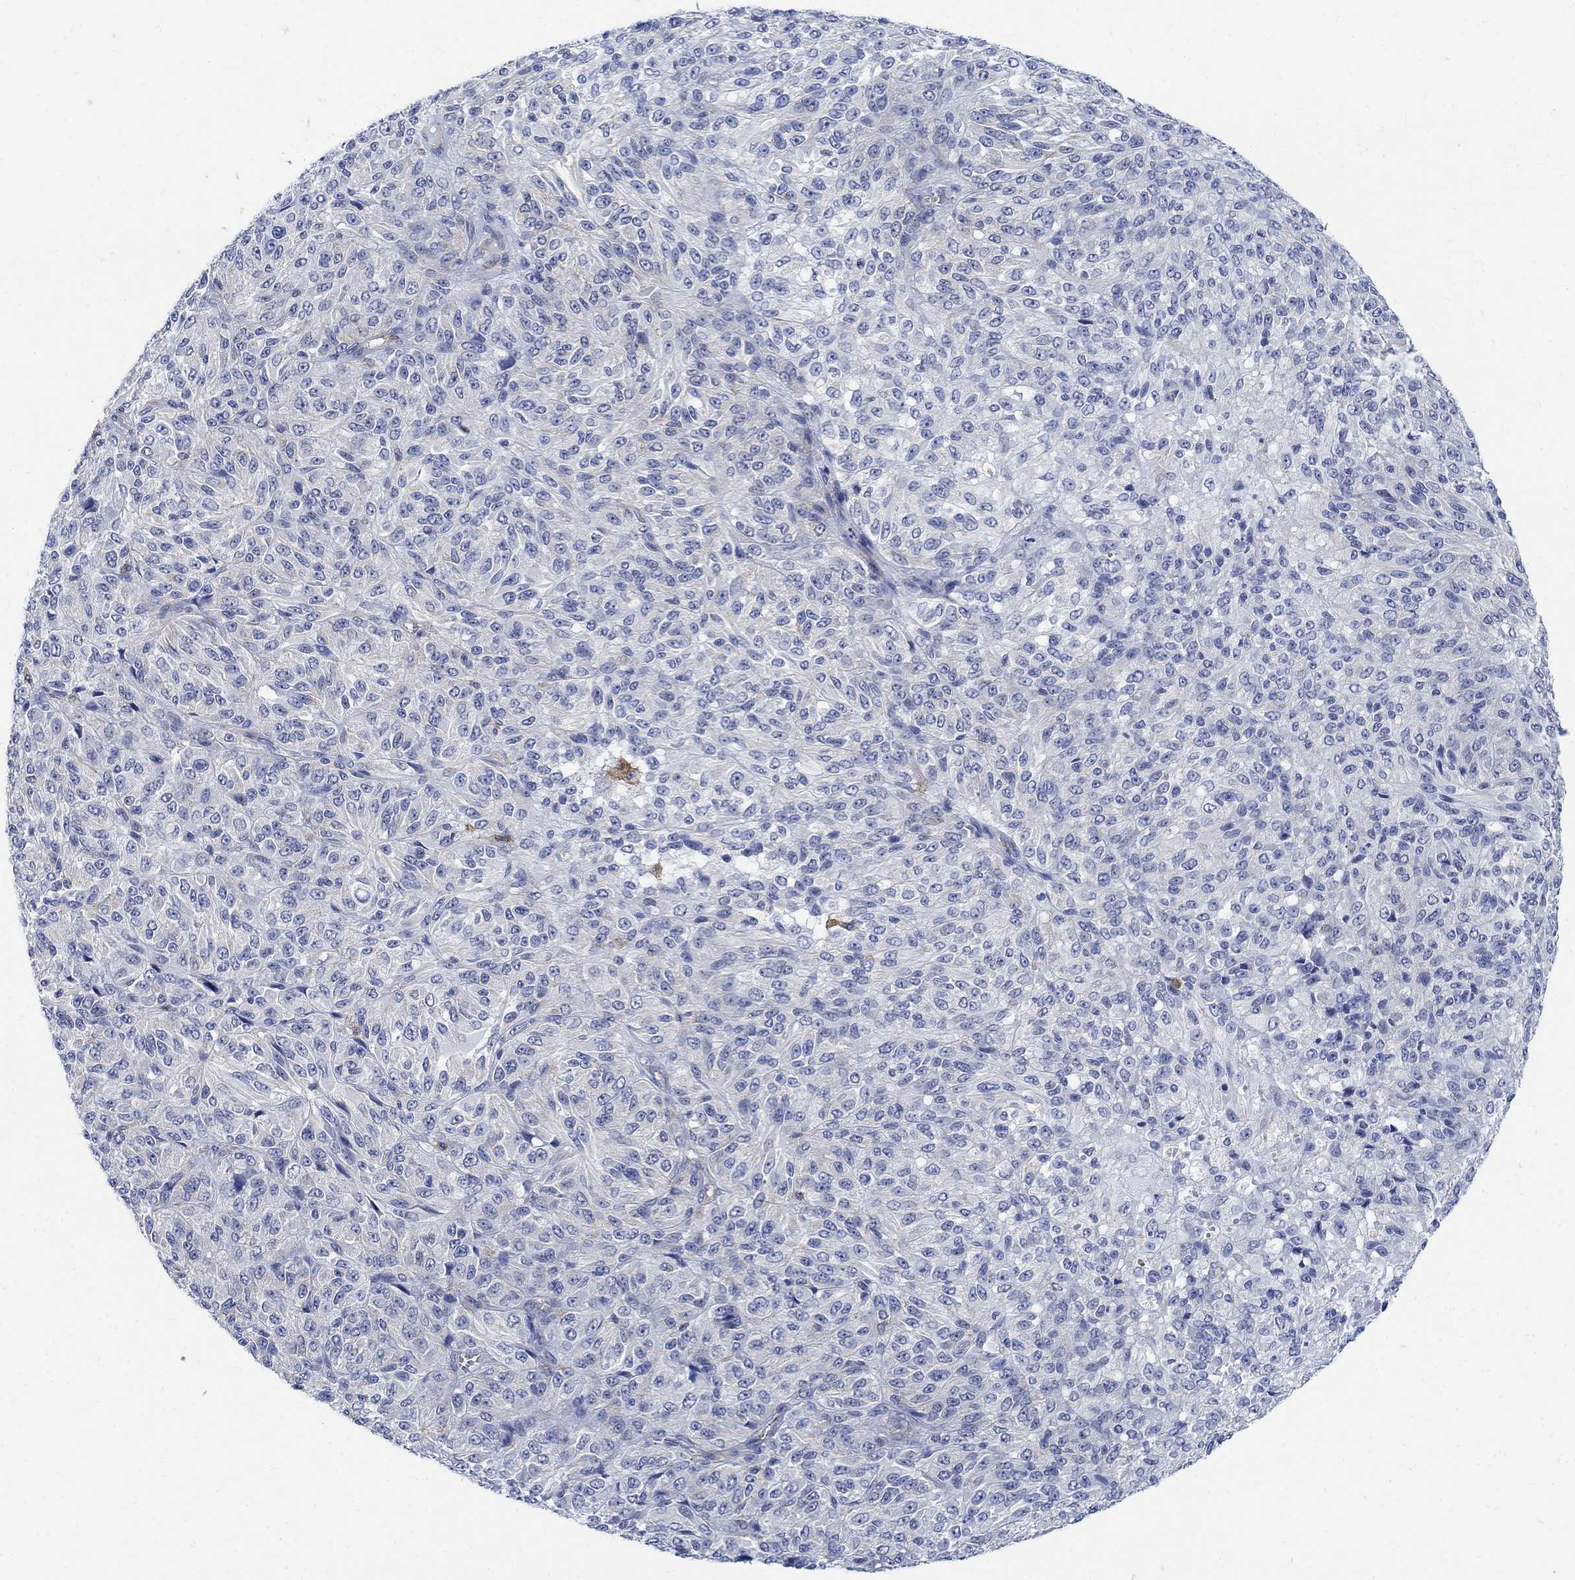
{"staining": {"intensity": "negative", "quantity": "none", "location": "none"}, "tissue": "melanoma", "cell_type": "Tumor cells", "image_type": "cancer", "snomed": [{"axis": "morphology", "description": "Malignant melanoma, Metastatic site"}, {"axis": "topography", "description": "Brain"}], "caption": "IHC image of melanoma stained for a protein (brown), which reveals no expression in tumor cells.", "gene": "PHF21B", "patient": {"sex": "female", "age": 56}}